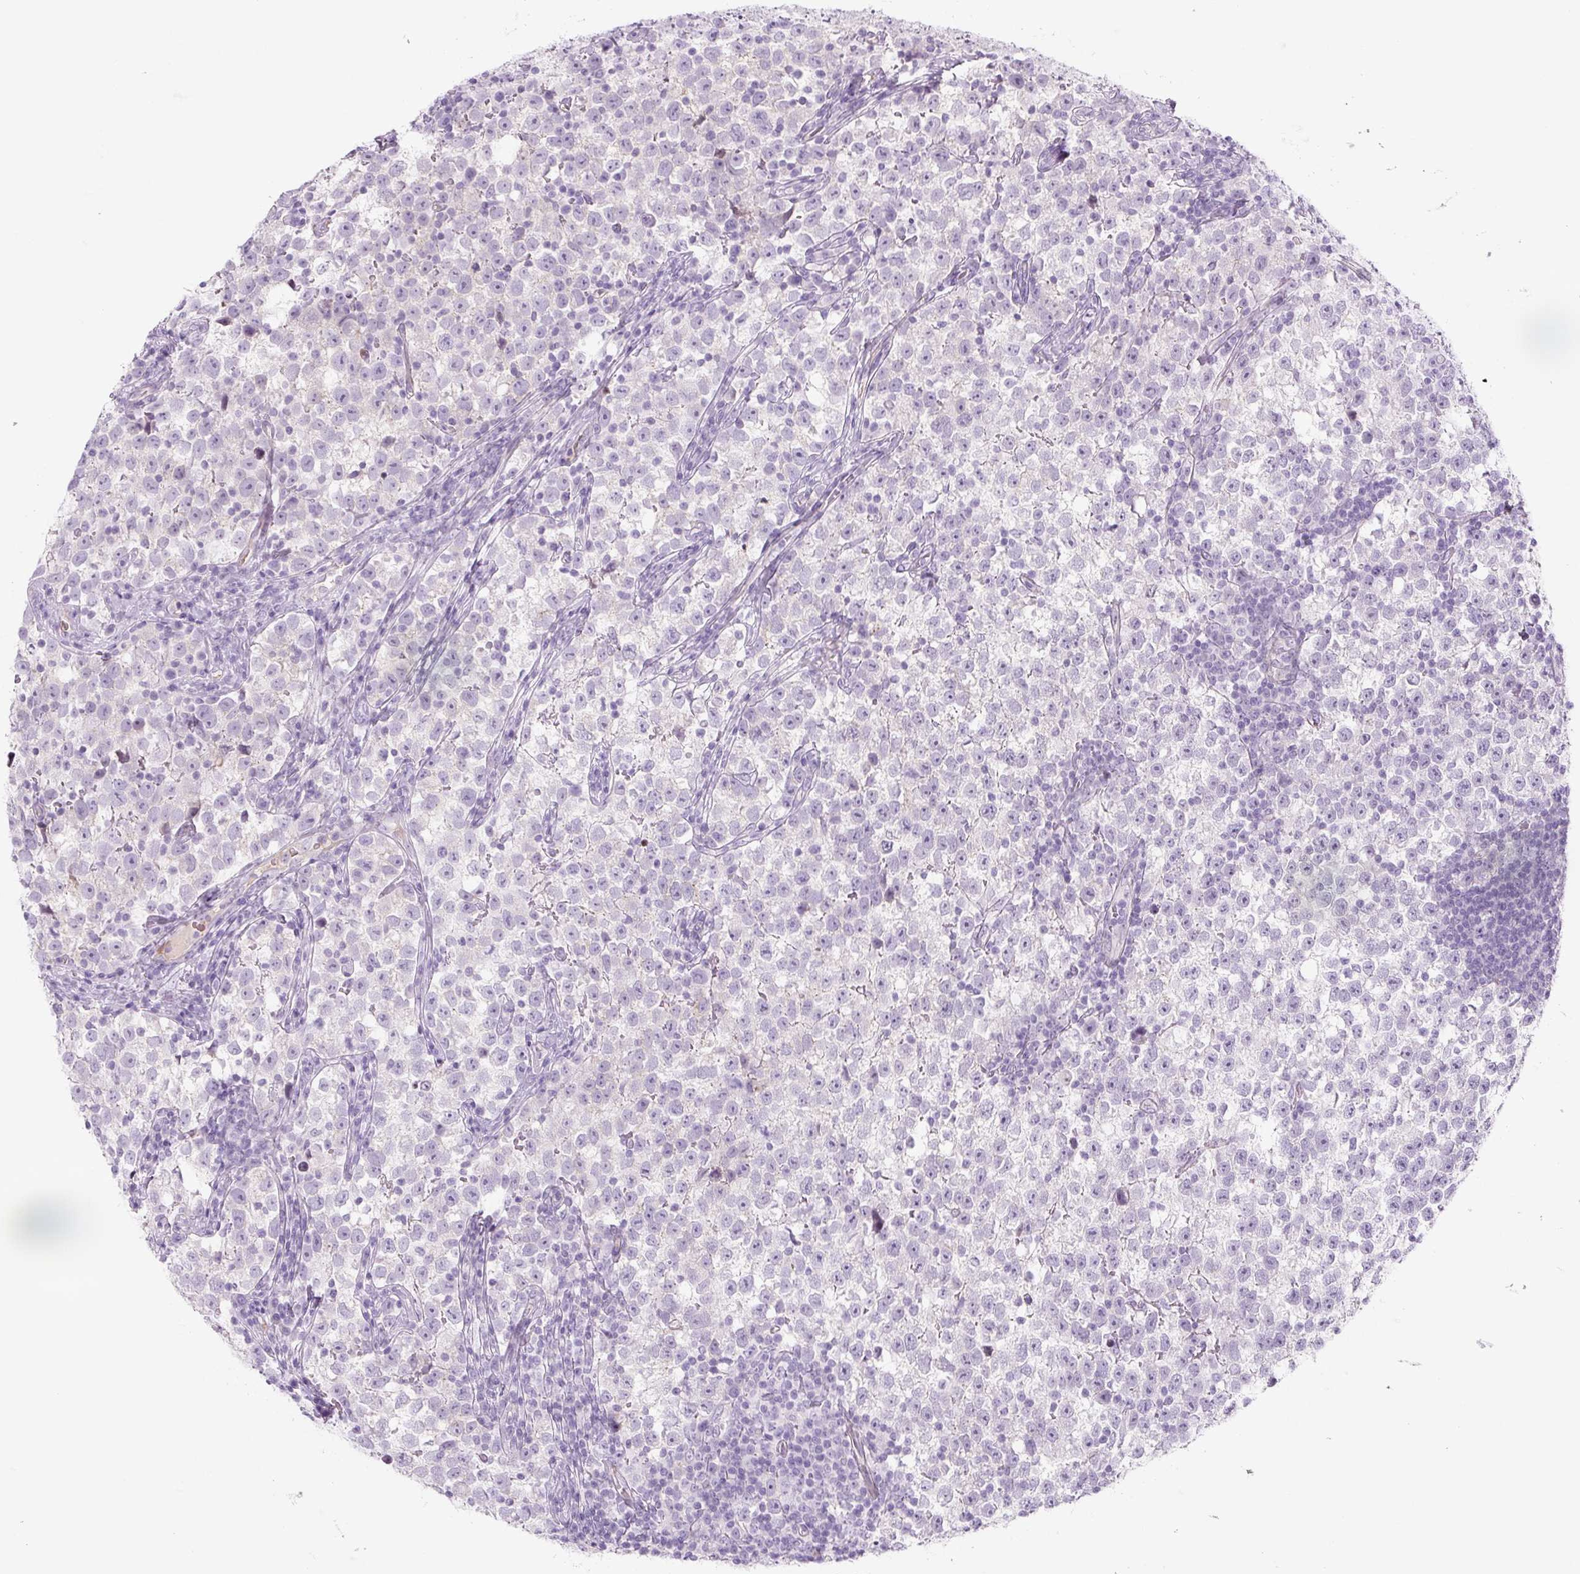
{"staining": {"intensity": "negative", "quantity": "none", "location": "none"}, "tissue": "testis cancer", "cell_type": "Tumor cells", "image_type": "cancer", "snomed": [{"axis": "morphology", "description": "Normal tissue, NOS"}, {"axis": "morphology", "description": "Seminoma, NOS"}, {"axis": "topography", "description": "Testis"}], "caption": "Immunohistochemistry (IHC) histopathology image of human seminoma (testis) stained for a protein (brown), which reveals no staining in tumor cells.", "gene": "PRM1", "patient": {"sex": "male", "age": 43}}